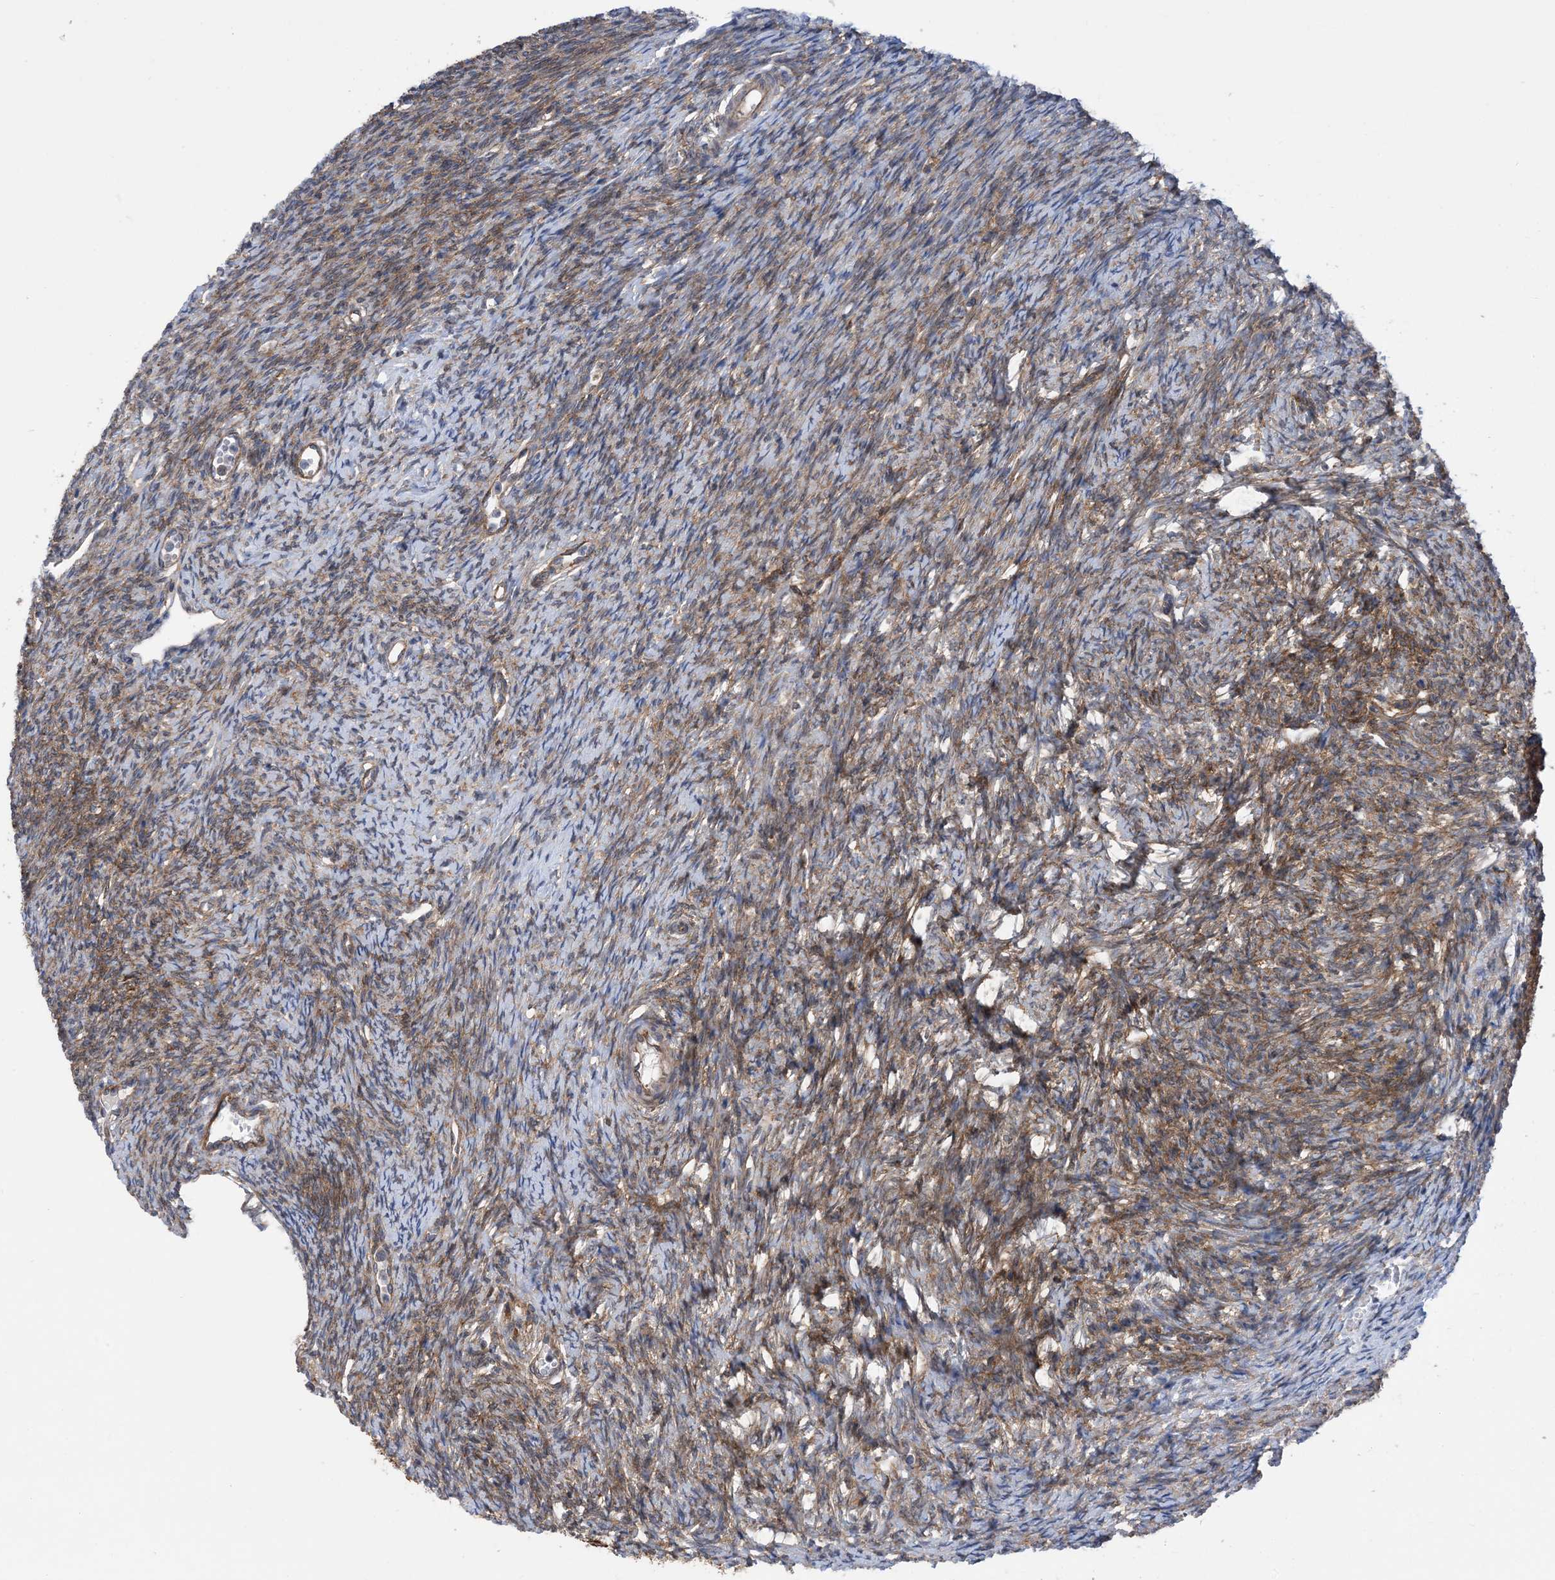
{"staining": {"intensity": "moderate", "quantity": "25%-75%", "location": "cytoplasmic/membranous"}, "tissue": "ovary", "cell_type": "Ovarian stroma cells", "image_type": "normal", "snomed": [{"axis": "morphology", "description": "Normal tissue, NOS"}, {"axis": "morphology", "description": "Cyst, NOS"}, {"axis": "topography", "description": "Ovary"}], "caption": "The image demonstrates immunohistochemical staining of normal ovary. There is moderate cytoplasmic/membranous staining is seen in about 25%-75% of ovarian stroma cells.", "gene": "EHBP1", "patient": {"sex": "female", "age": 33}}